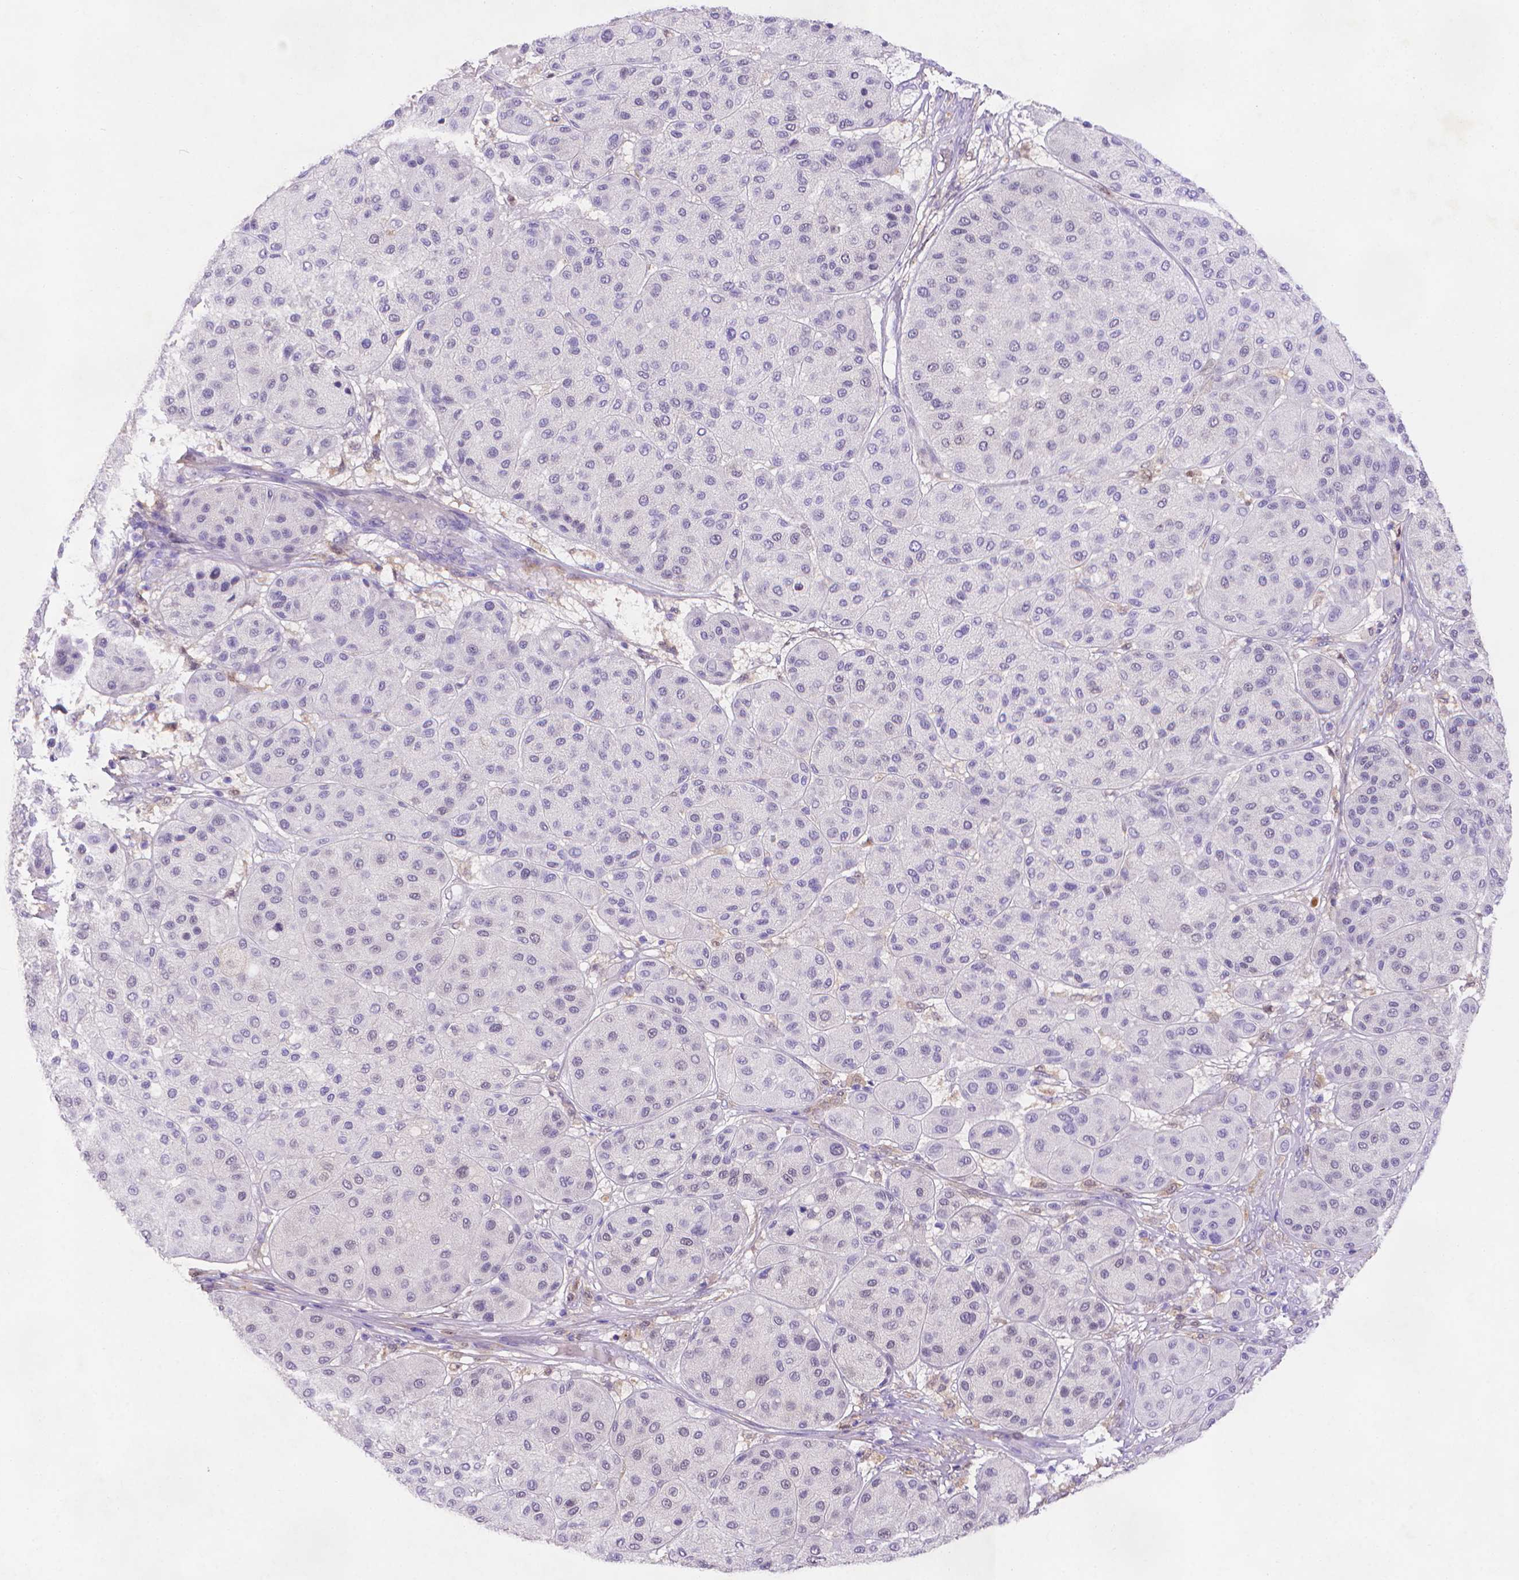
{"staining": {"intensity": "negative", "quantity": "none", "location": "none"}, "tissue": "melanoma", "cell_type": "Tumor cells", "image_type": "cancer", "snomed": [{"axis": "morphology", "description": "Malignant melanoma, Metastatic site"}, {"axis": "topography", "description": "Smooth muscle"}], "caption": "The immunohistochemistry micrograph has no significant staining in tumor cells of melanoma tissue. (Stains: DAB IHC with hematoxylin counter stain, Microscopy: brightfield microscopy at high magnification).", "gene": "FGD2", "patient": {"sex": "male", "age": 41}}